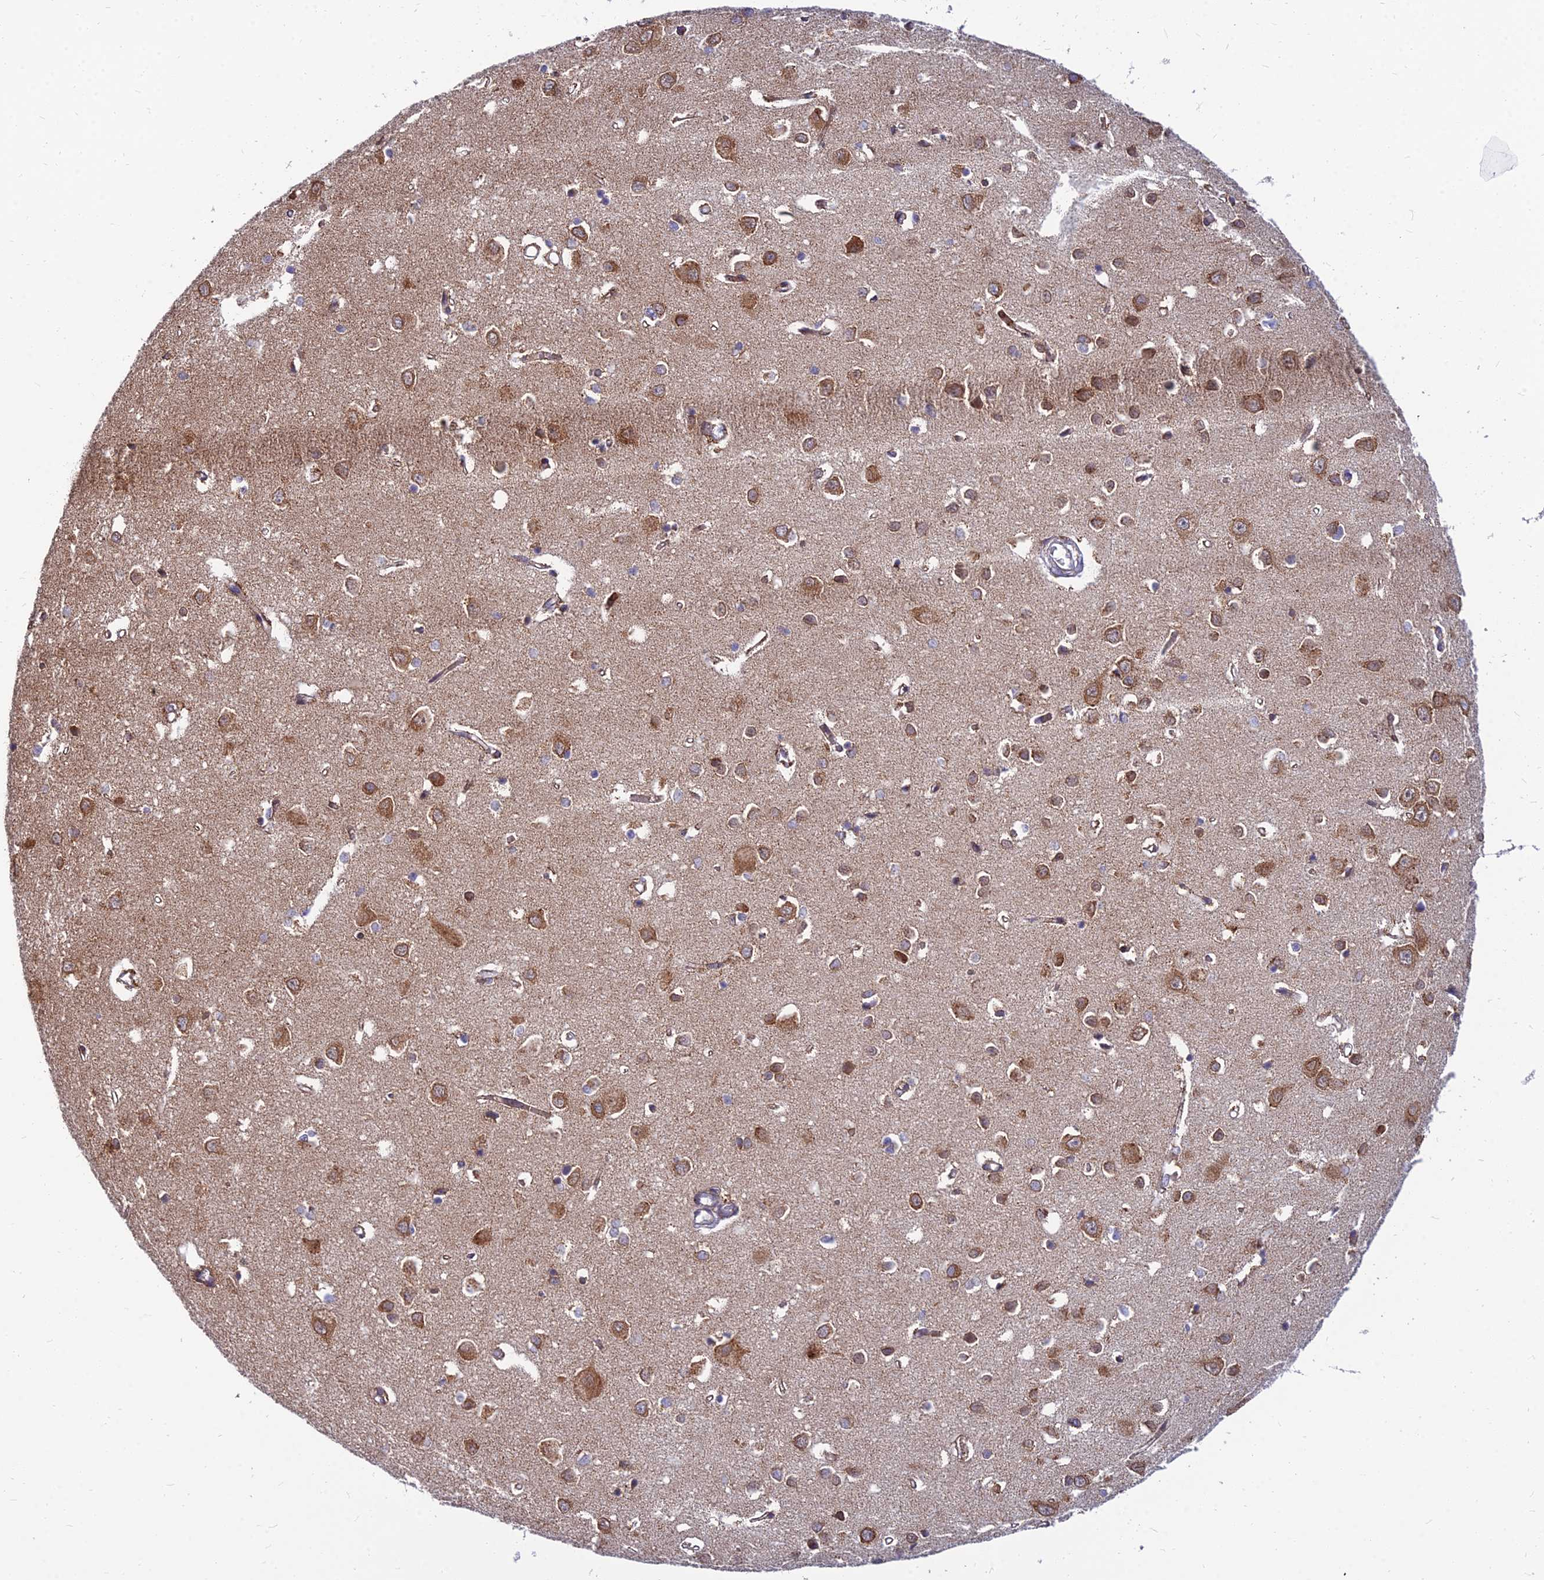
{"staining": {"intensity": "weak", "quantity": "25%-75%", "location": "cytoplasmic/membranous"}, "tissue": "cerebral cortex", "cell_type": "Endothelial cells", "image_type": "normal", "snomed": [{"axis": "morphology", "description": "Normal tissue, NOS"}, {"axis": "topography", "description": "Cerebral cortex"}], "caption": "The immunohistochemical stain shows weak cytoplasmic/membranous expression in endothelial cells of normal cerebral cortex.", "gene": "CCT6A", "patient": {"sex": "female", "age": 64}}